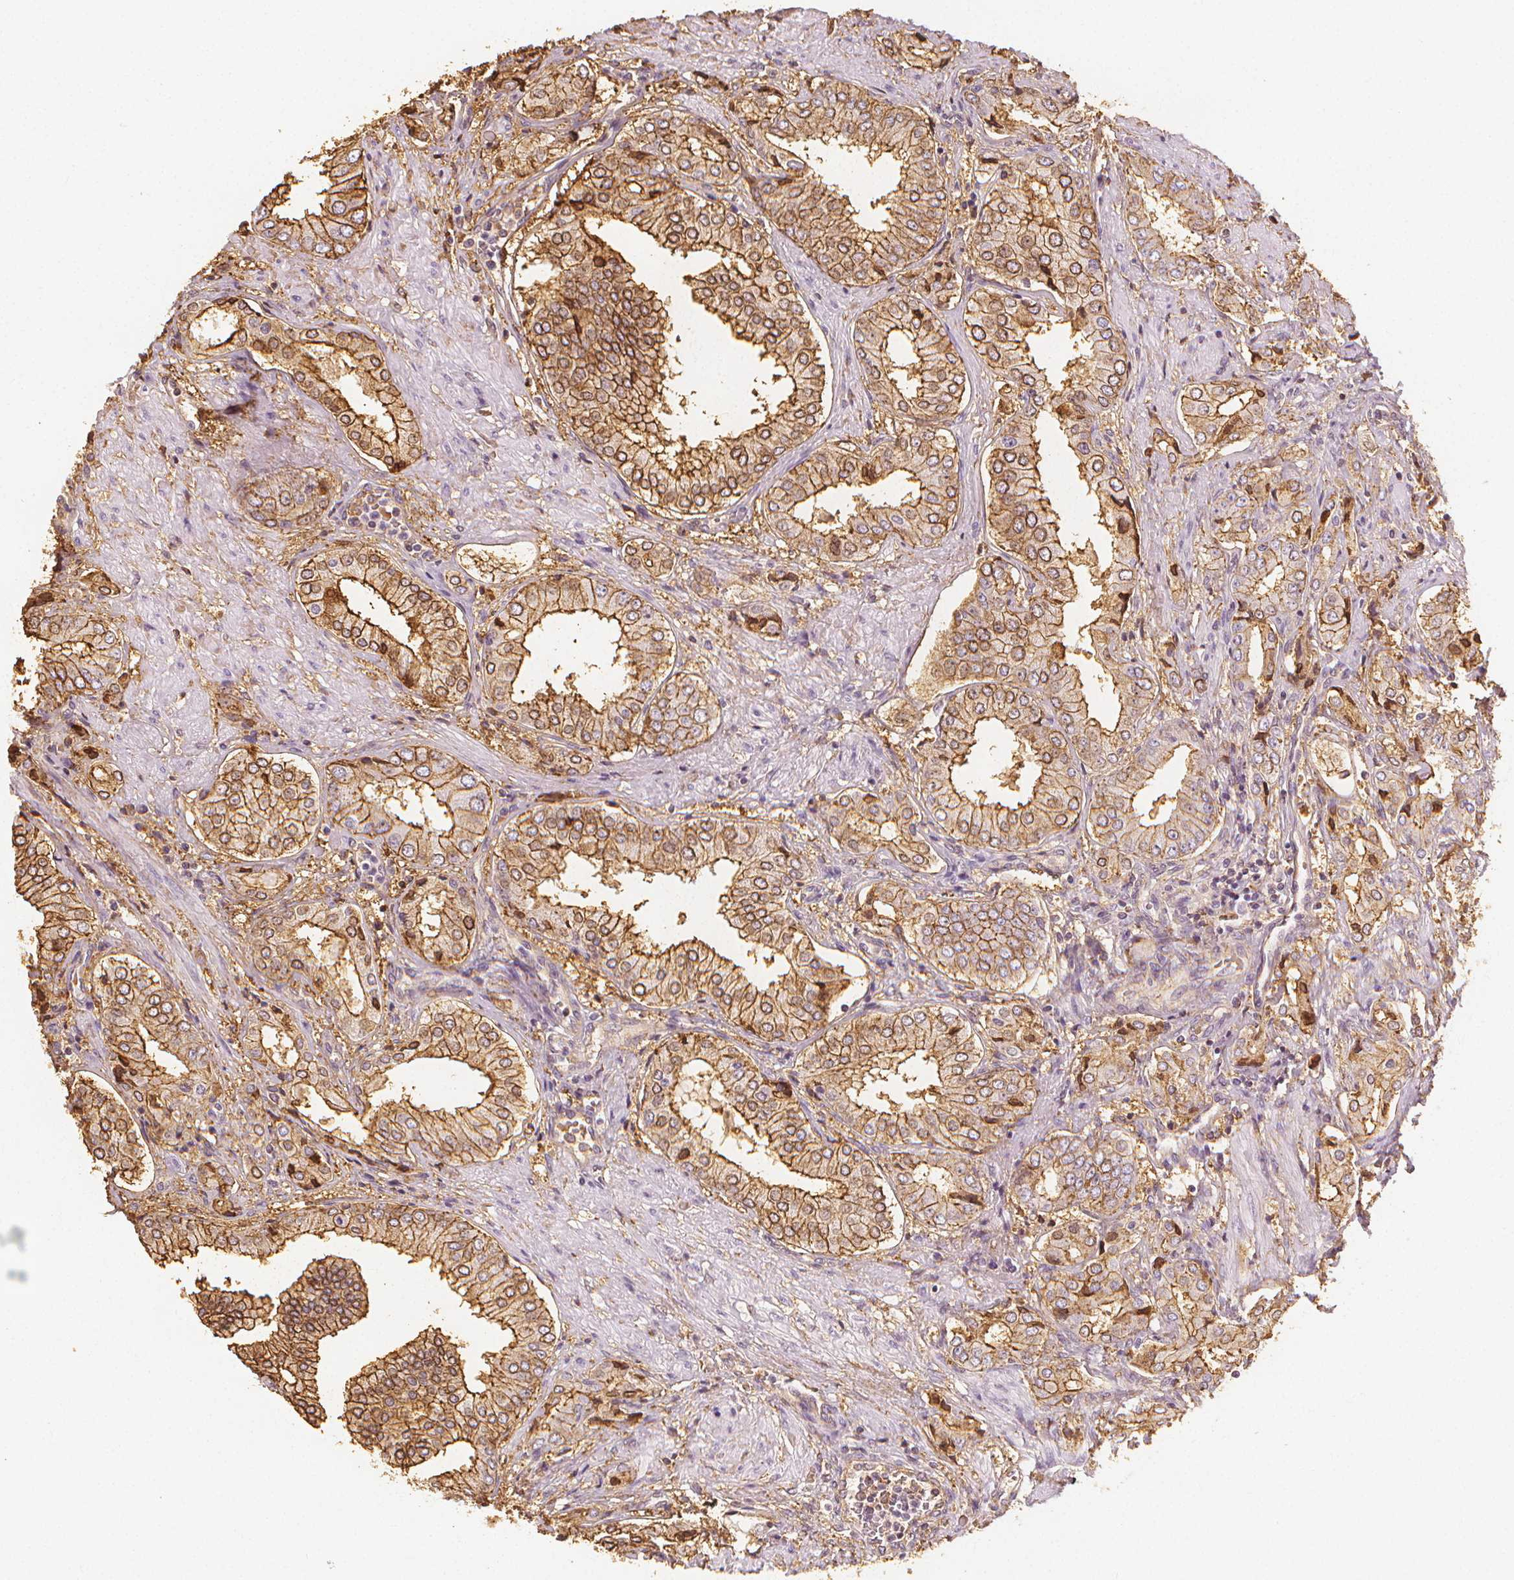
{"staining": {"intensity": "moderate", "quantity": ">75%", "location": "cytoplasmic/membranous"}, "tissue": "prostate cancer", "cell_type": "Tumor cells", "image_type": "cancer", "snomed": [{"axis": "morphology", "description": "Adenocarcinoma, NOS"}, {"axis": "topography", "description": "Prostate"}], "caption": "Adenocarcinoma (prostate) was stained to show a protein in brown. There is medium levels of moderate cytoplasmic/membranous positivity in about >75% of tumor cells.", "gene": "ARHGAP26", "patient": {"sex": "male", "age": 63}}